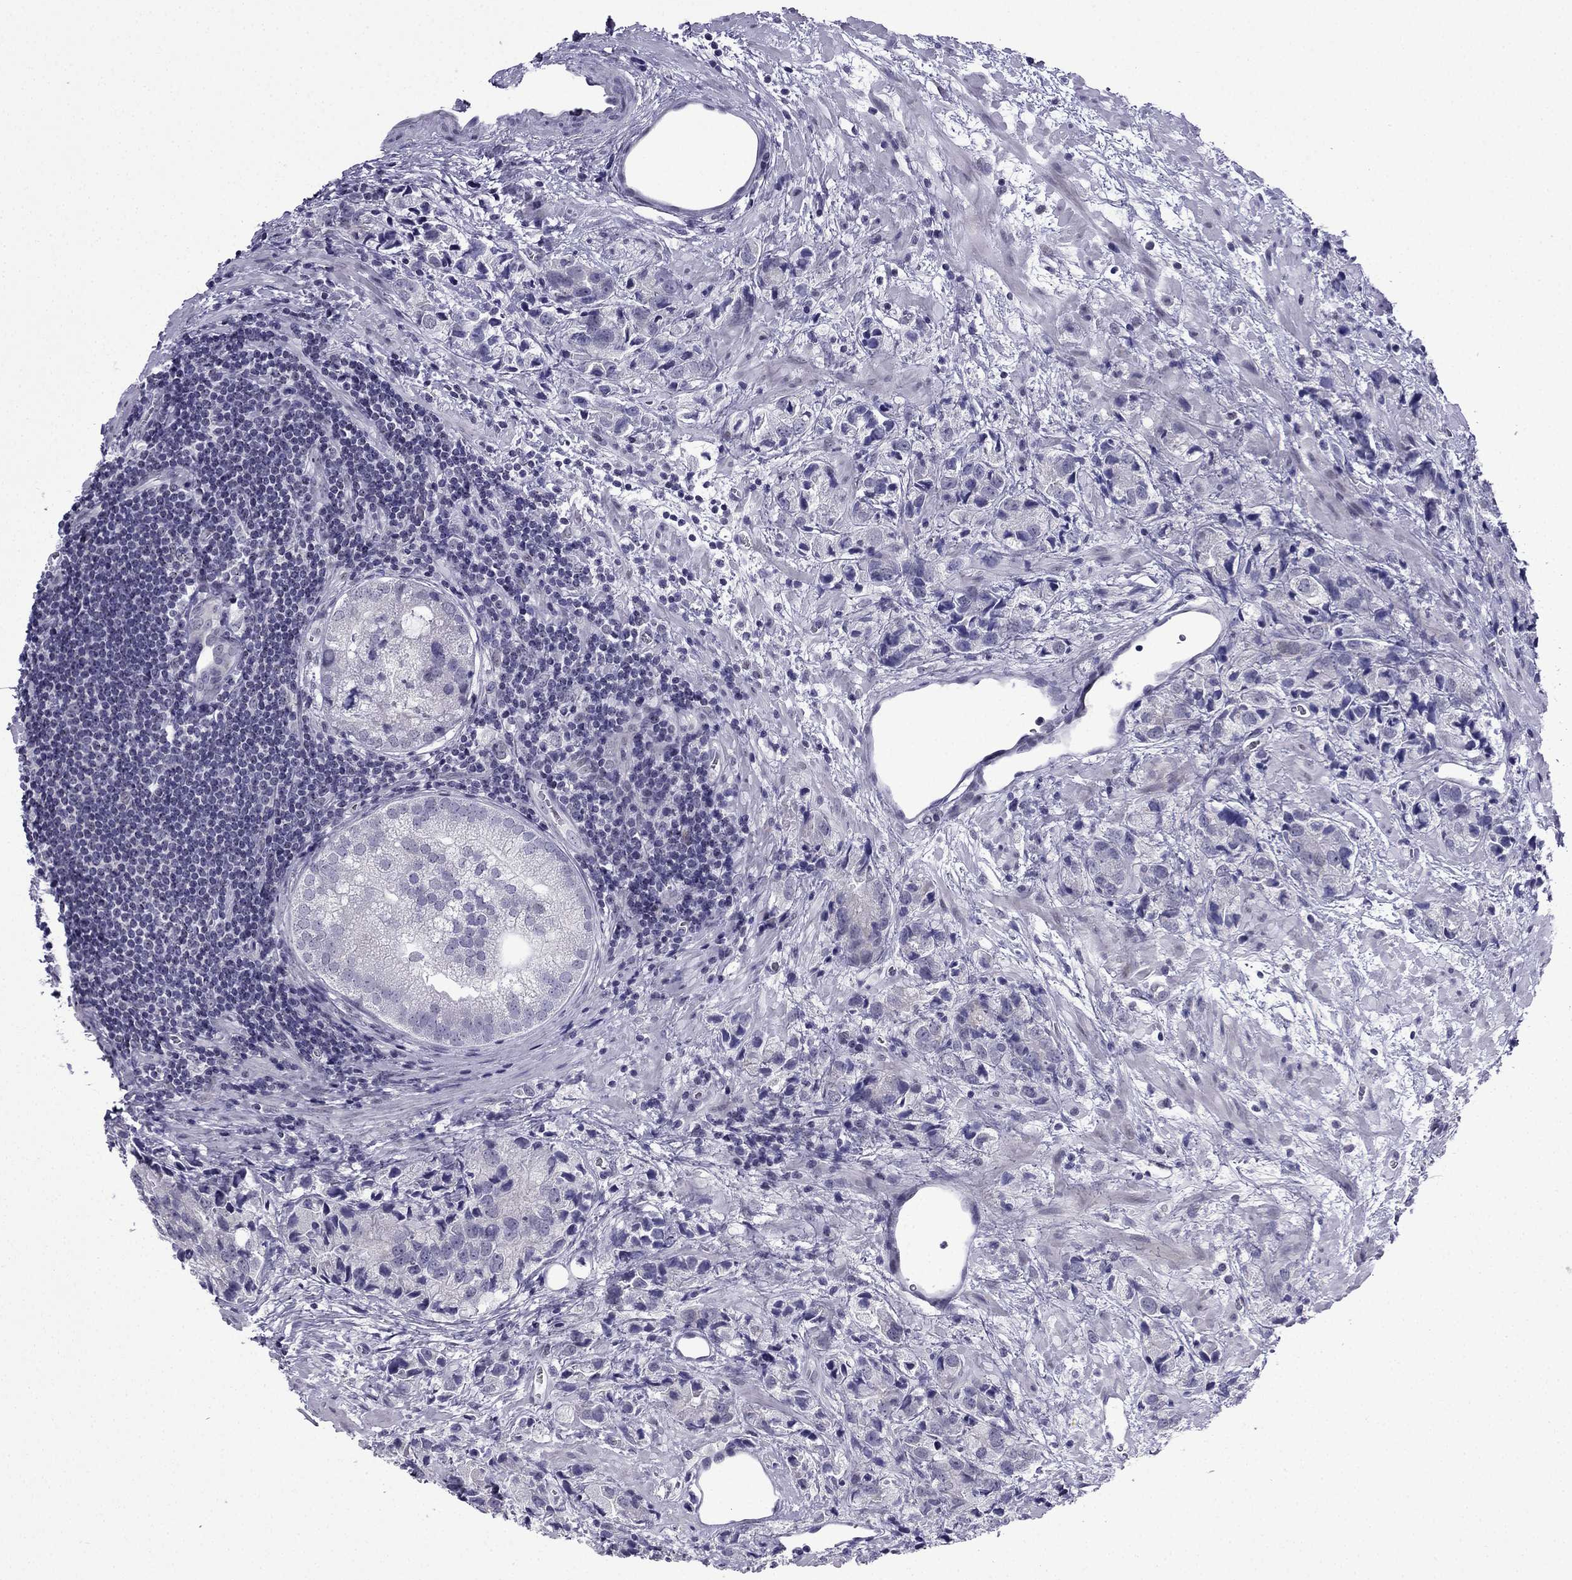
{"staining": {"intensity": "negative", "quantity": "none", "location": "none"}, "tissue": "prostate cancer", "cell_type": "Tumor cells", "image_type": "cancer", "snomed": [{"axis": "morphology", "description": "Adenocarcinoma, NOS"}, {"axis": "topography", "description": "Prostate and seminal vesicle, NOS"}], "caption": "Immunohistochemistry (IHC) of adenocarcinoma (prostate) displays no staining in tumor cells.", "gene": "POM121L12", "patient": {"sex": "male", "age": 63}}